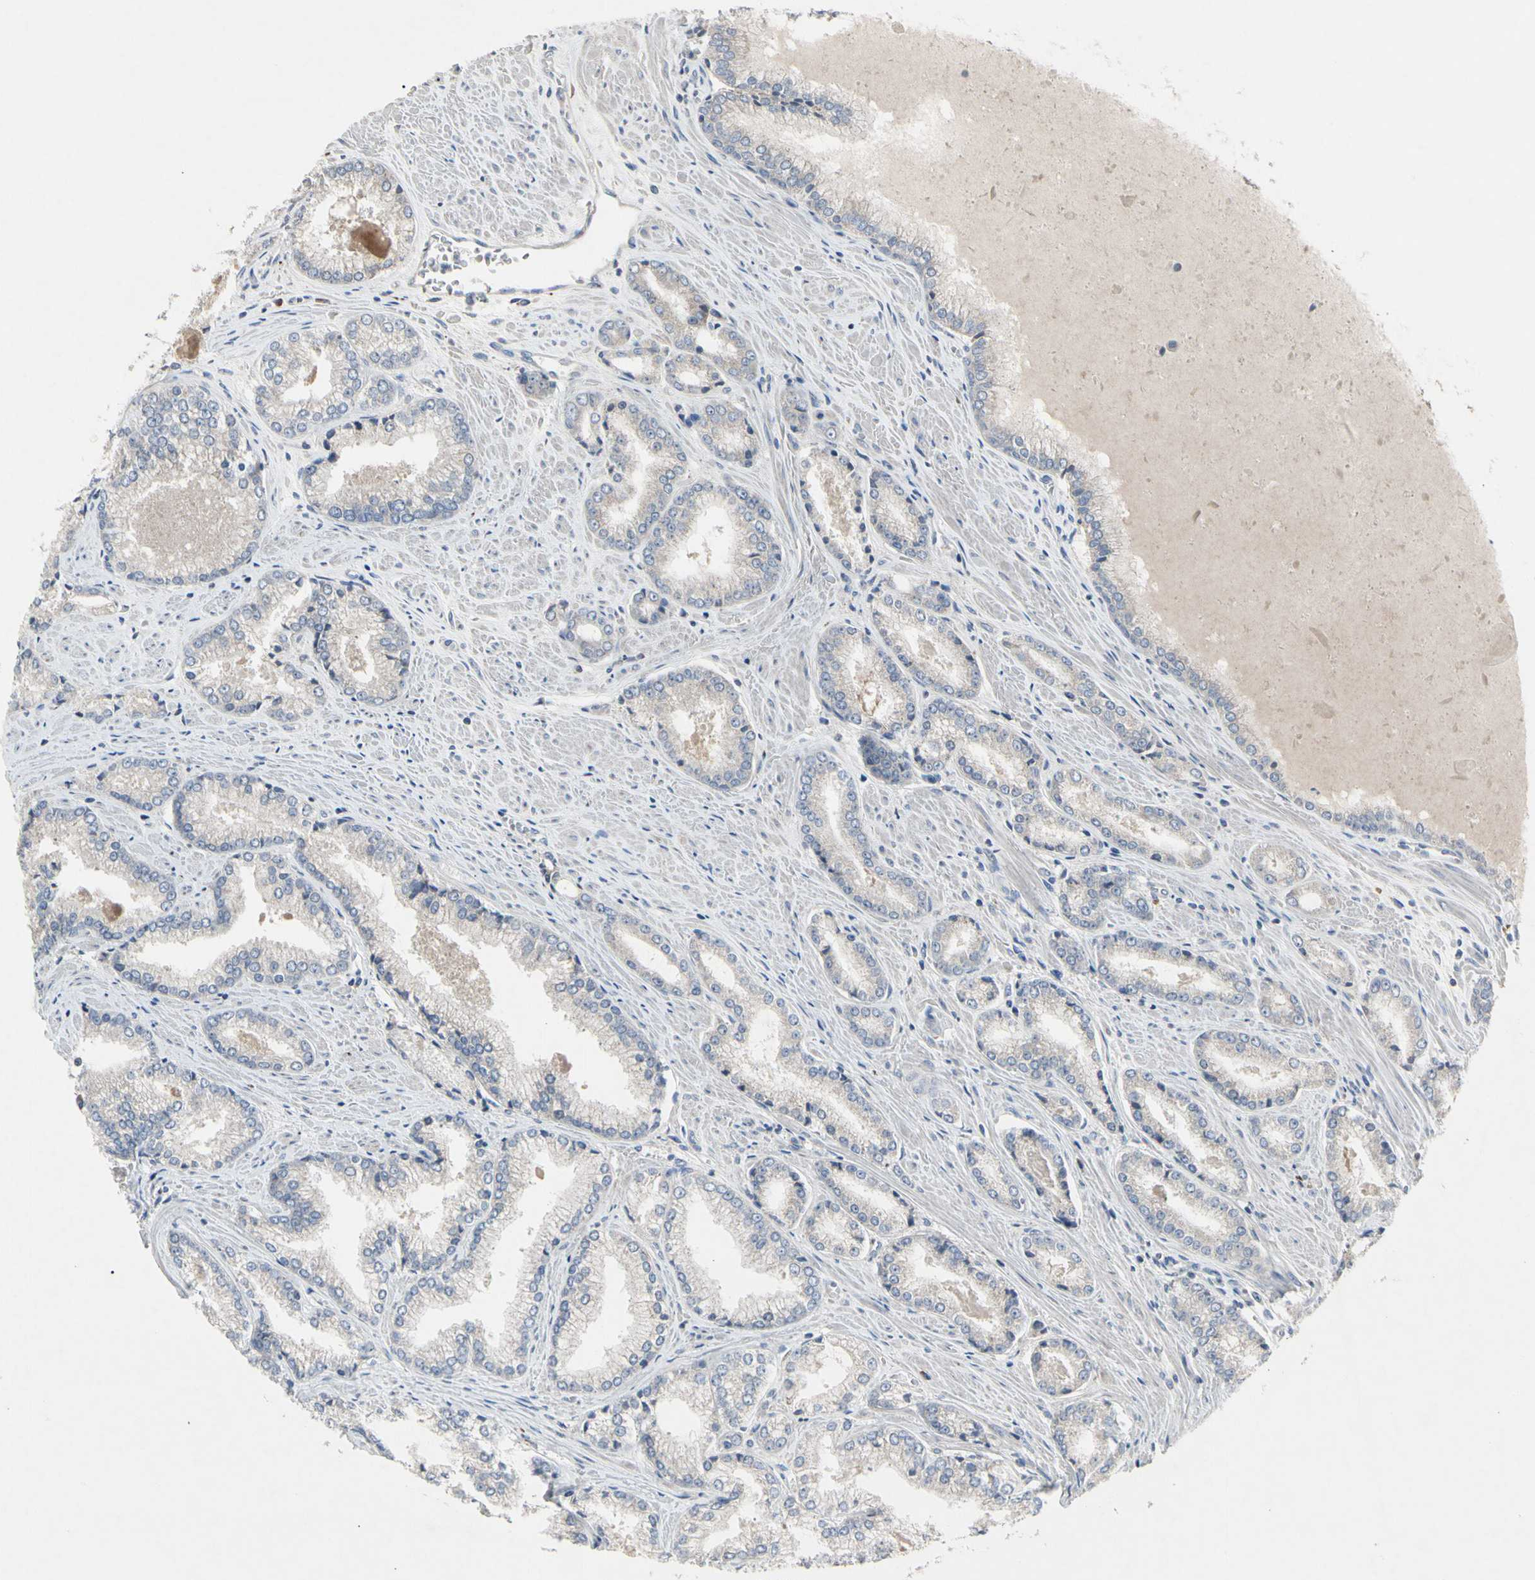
{"staining": {"intensity": "negative", "quantity": "none", "location": "none"}, "tissue": "prostate cancer", "cell_type": "Tumor cells", "image_type": "cancer", "snomed": [{"axis": "morphology", "description": "Adenocarcinoma, Low grade"}, {"axis": "topography", "description": "Prostate"}], "caption": "Immunohistochemical staining of prostate cancer (adenocarcinoma (low-grade)) shows no significant positivity in tumor cells.", "gene": "MMEL1", "patient": {"sex": "male", "age": 64}}